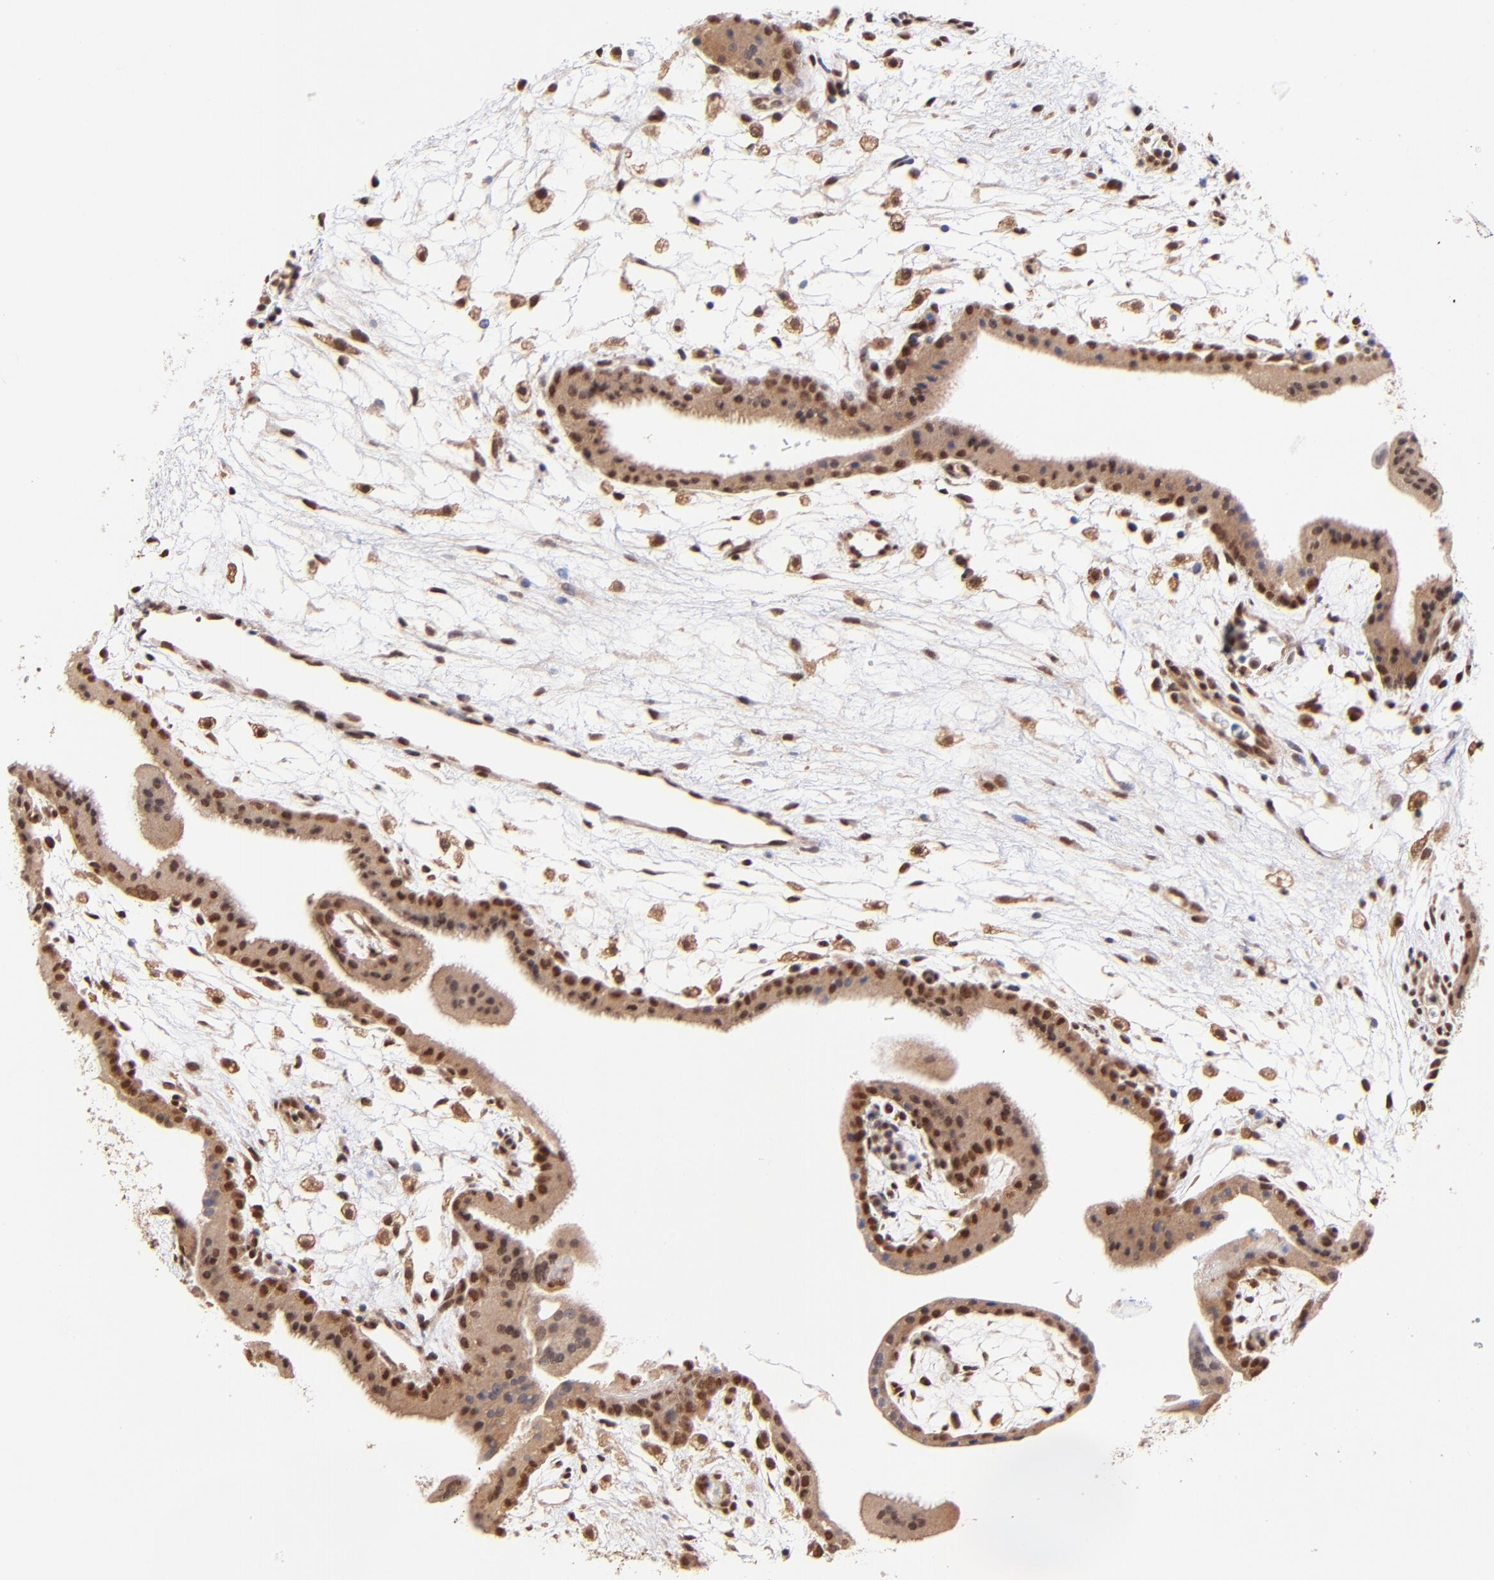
{"staining": {"intensity": "moderate", "quantity": ">75%", "location": "nuclear"}, "tissue": "placenta", "cell_type": "Decidual cells", "image_type": "normal", "snomed": [{"axis": "morphology", "description": "Normal tissue, NOS"}, {"axis": "topography", "description": "Placenta"}], "caption": "Moderate nuclear positivity is seen in approximately >75% of decidual cells in unremarkable placenta.", "gene": "WDR25", "patient": {"sex": "female", "age": 35}}